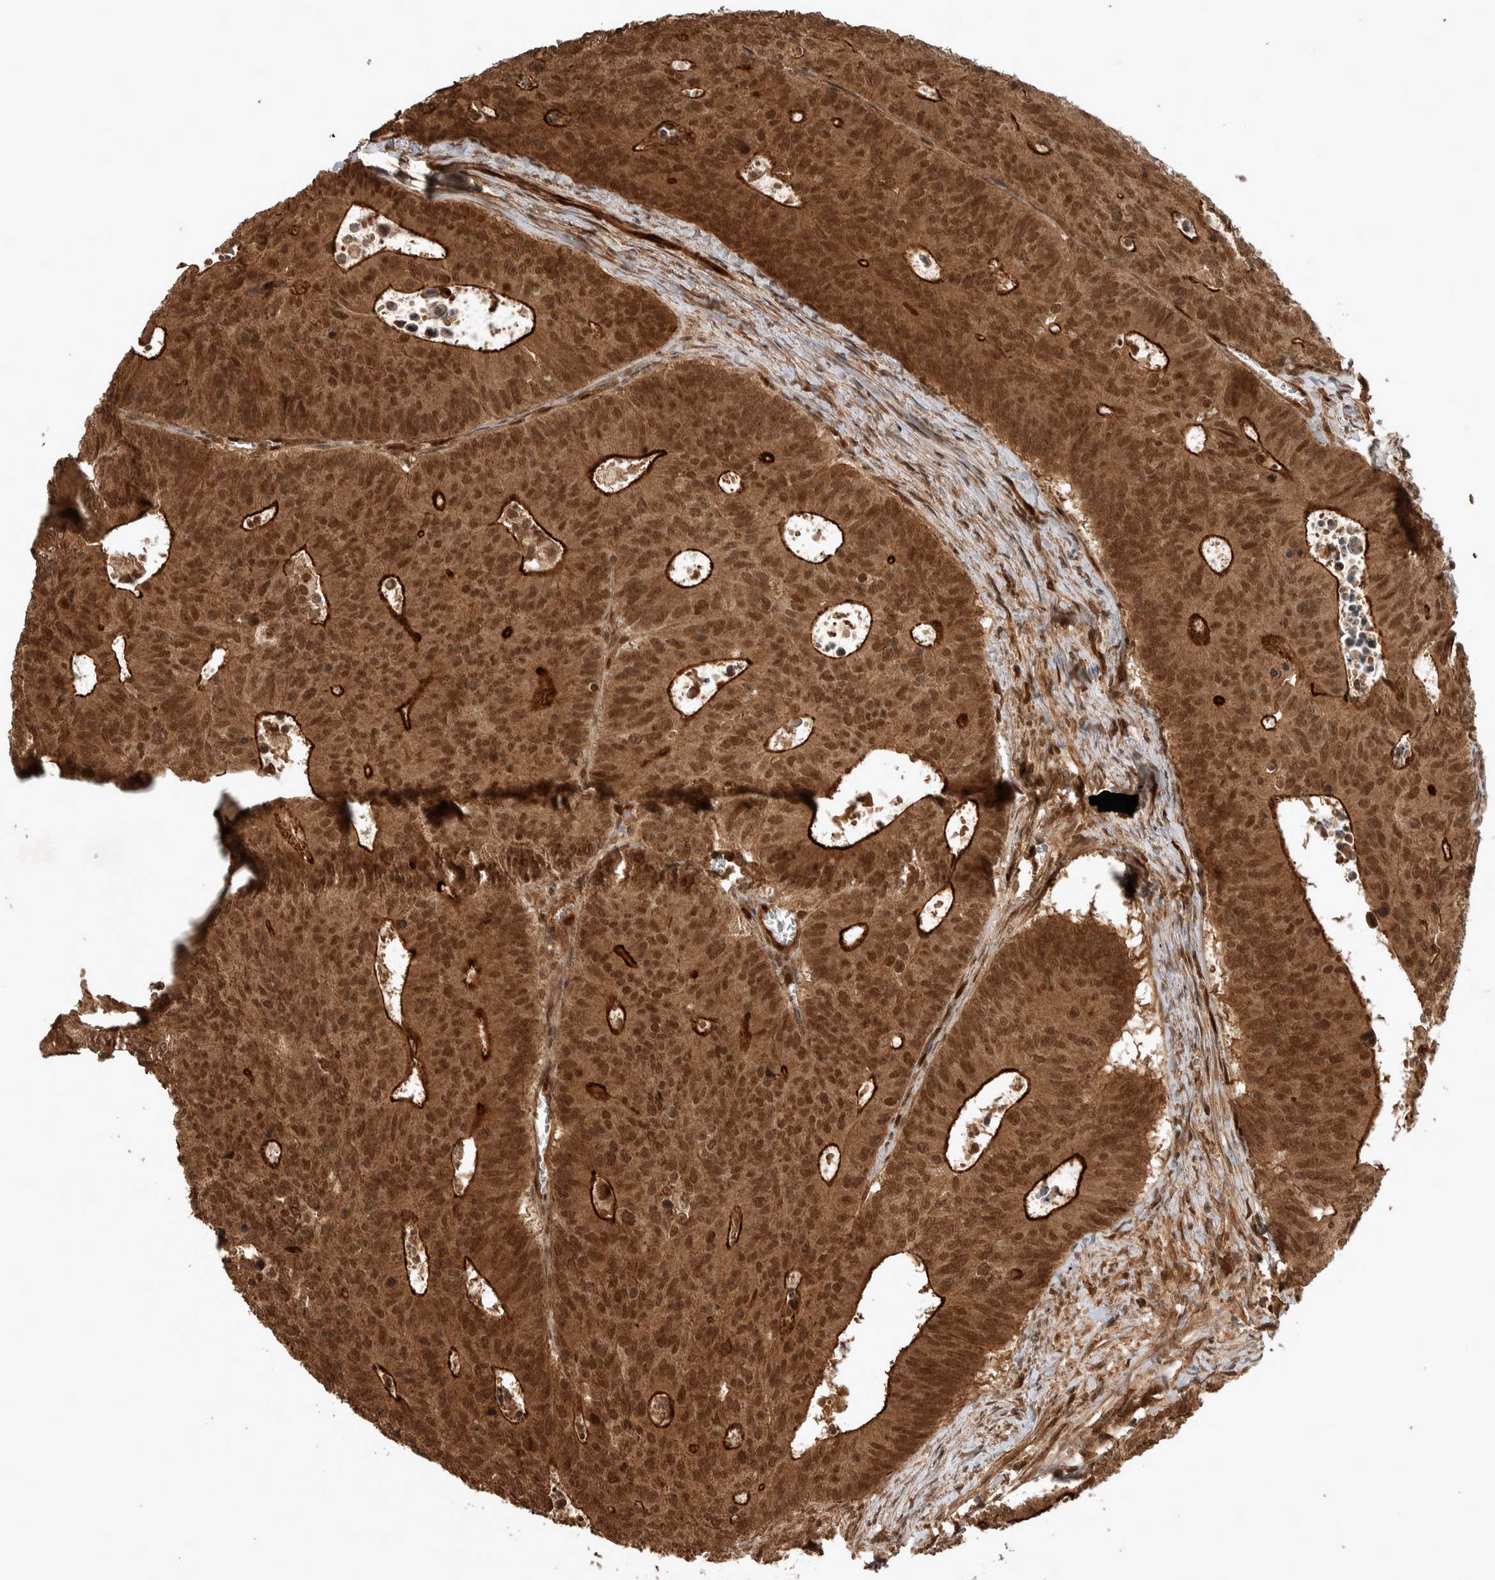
{"staining": {"intensity": "moderate", "quantity": ">75%", "location": "cytoplasmic/membranous,nuclear"}, "tissue": "colorectal cancer", "cell_type": "Tumor cells", "image_type": "cancer", "snomed": [{"axis": "morphology", "description": "Adenocarcinoma, NOS"}, {"axis": "topography", "description": "Colon"}], "caption": "The photomicrograph reveals a brown stain indicating the presence of a protein in the cytoplasmic/membranous and nuclear of tumor cells in colorectal cancer (adenocarcinoma). (Brightfield microscopy of DAB IHC at high magnification).", "gene": "CNTROB", "patient": {"sex": "male", "age": 87}}